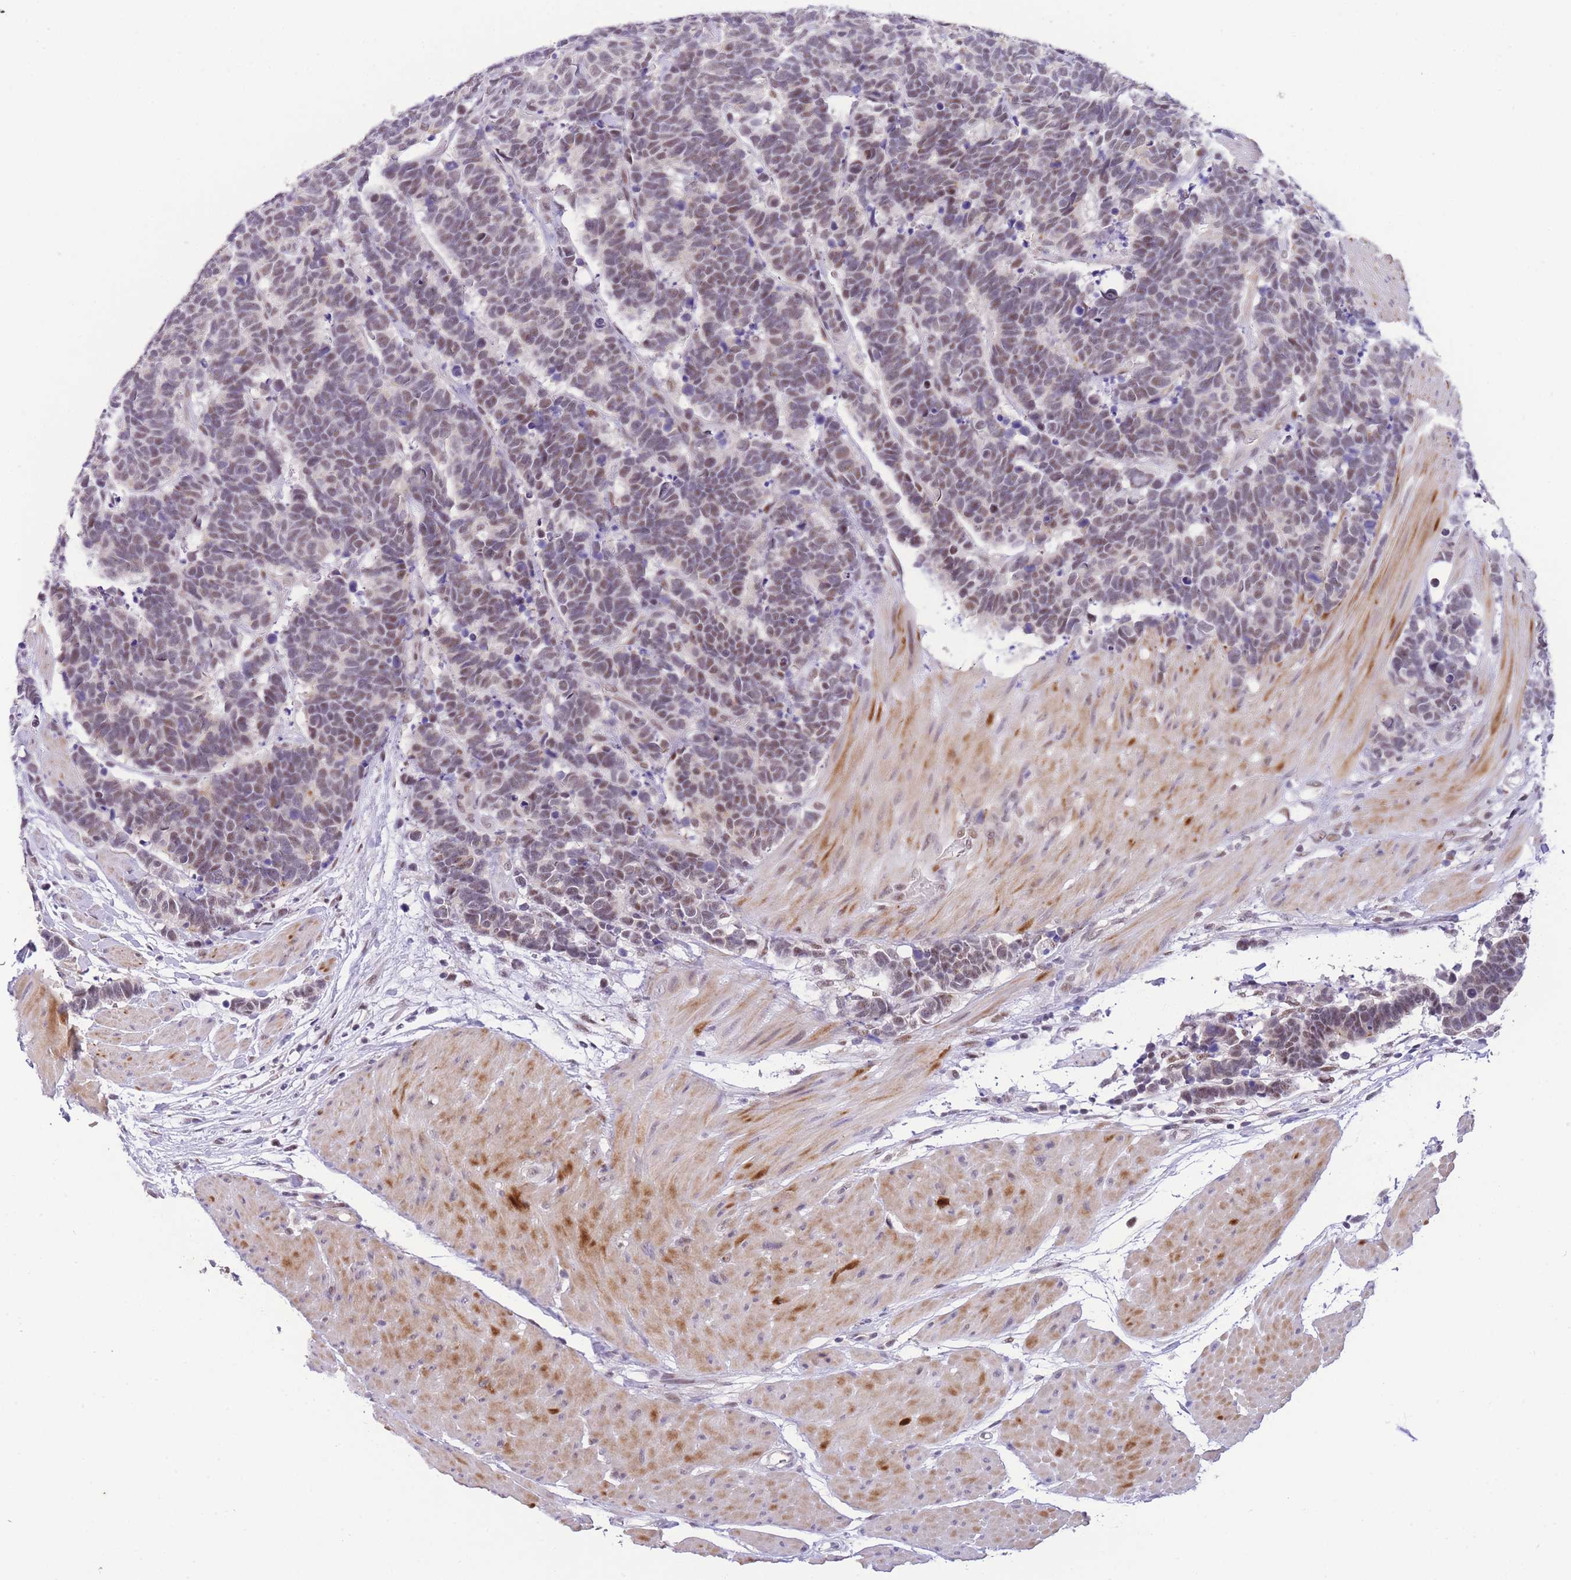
{"staining": {"intensity": "weak", "quantity": "25%-75%", "location": "nuclear"}, "tissue": "carcinoid", "cell_type": "Tumor cells", "image_type": "cancer", "snomed": [{"axis": "morphology", "description": "Carcinoma, NOS"}, {"axis": "morphology", "description": "Carcinoid, malignant, NOS"}, {"axis": "topography", "description": "Urinary bladder"}], "caption": "Carcinoid tissue shows weak nuclear expression in approximately 25%-75% of tumor cells", "gene": "SLC35F2", "patient": {"sex": "male", "age": 57}}